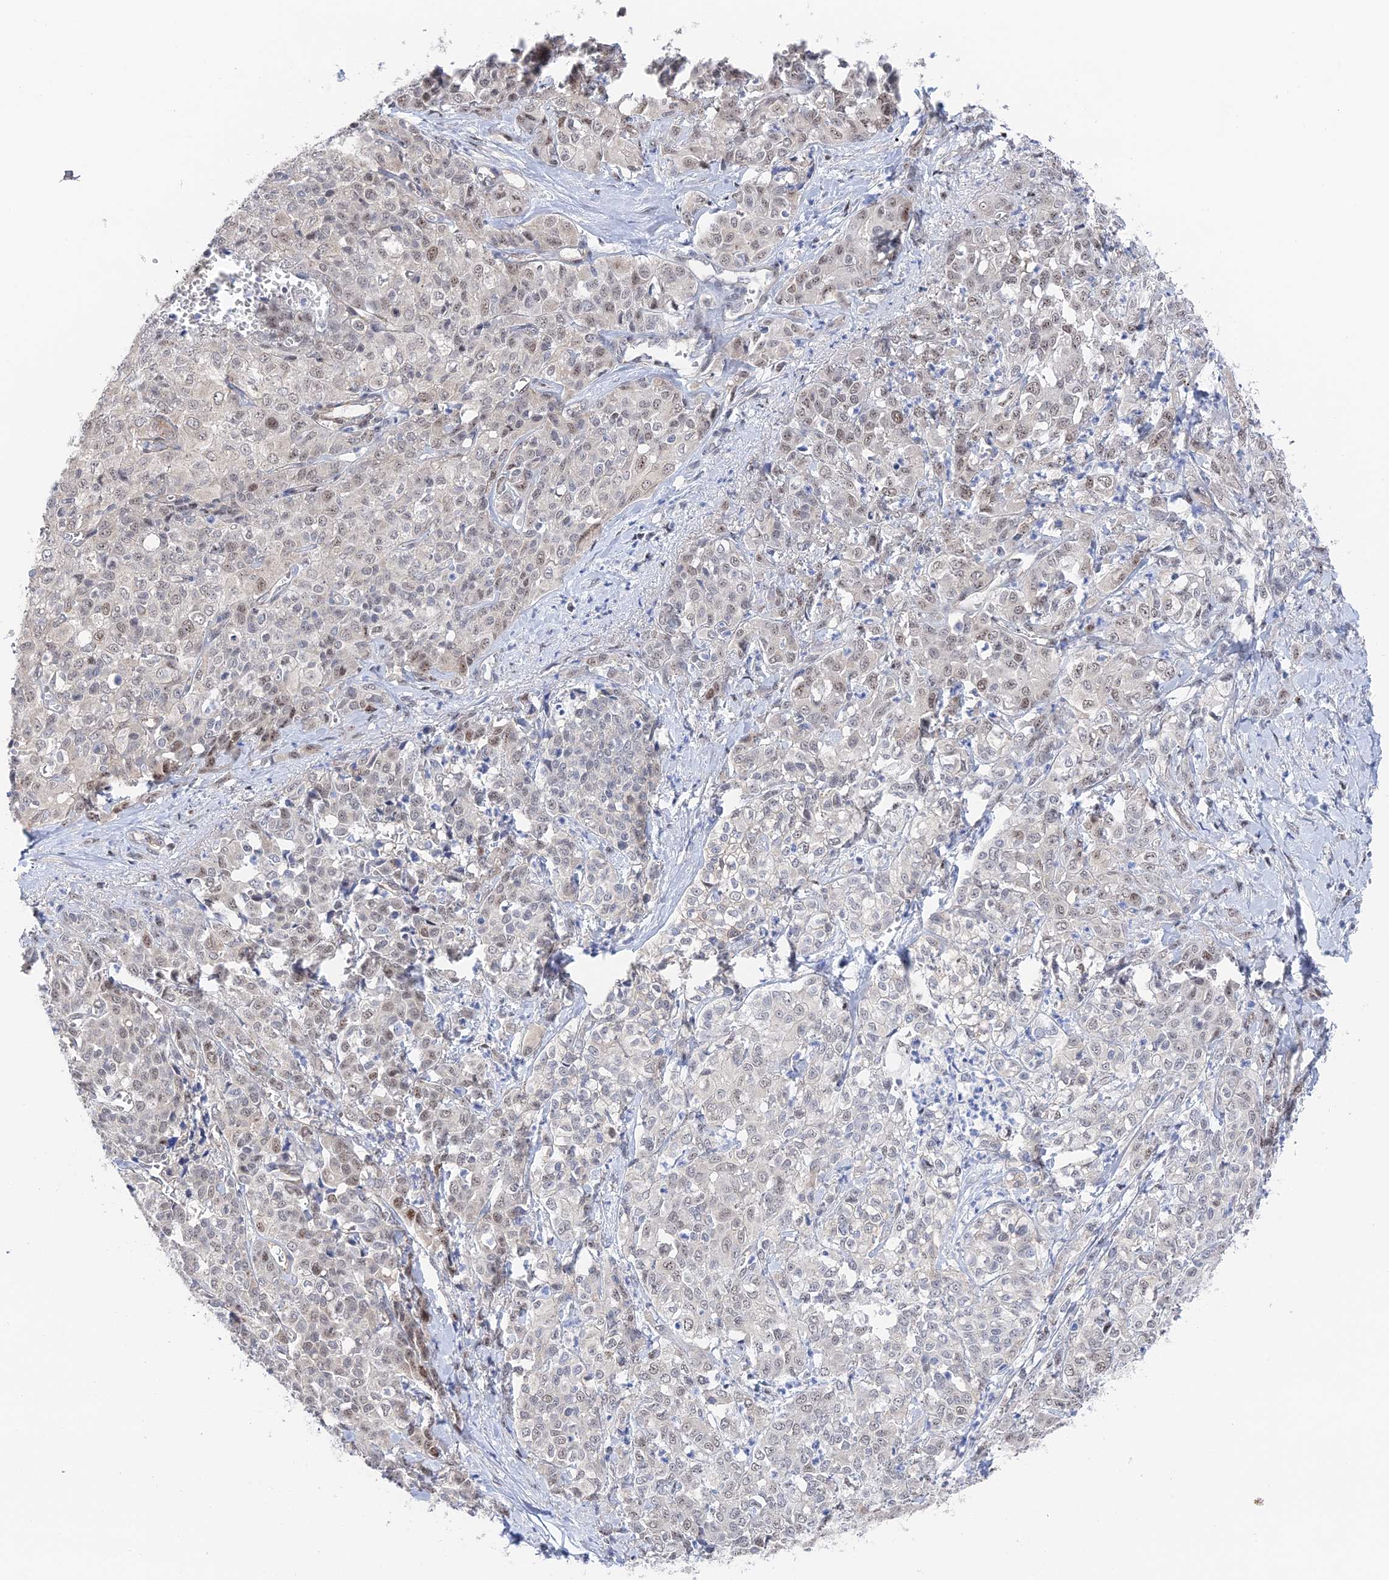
{"staining": {"intensity": "weak", "quantity": "25%-75%", "location": "nuclear"}, "tissue": "liver cancer", "cell_type": "Tumor cells", "image_type": "cancer", "snomed": [{"axis": "morphology", "description": "Cholangiocarcinoma"}, {"axis": "topography", "description": "Liver"}], "caption": "Immunohistochemical staining of liver cancer (cholangiocarcinoma) exhibits weak nuclear protein expression in about 25%-75% of tumor cells.", "gene": "CFAP92", "patient": {"sex": "female", "age": 77}}